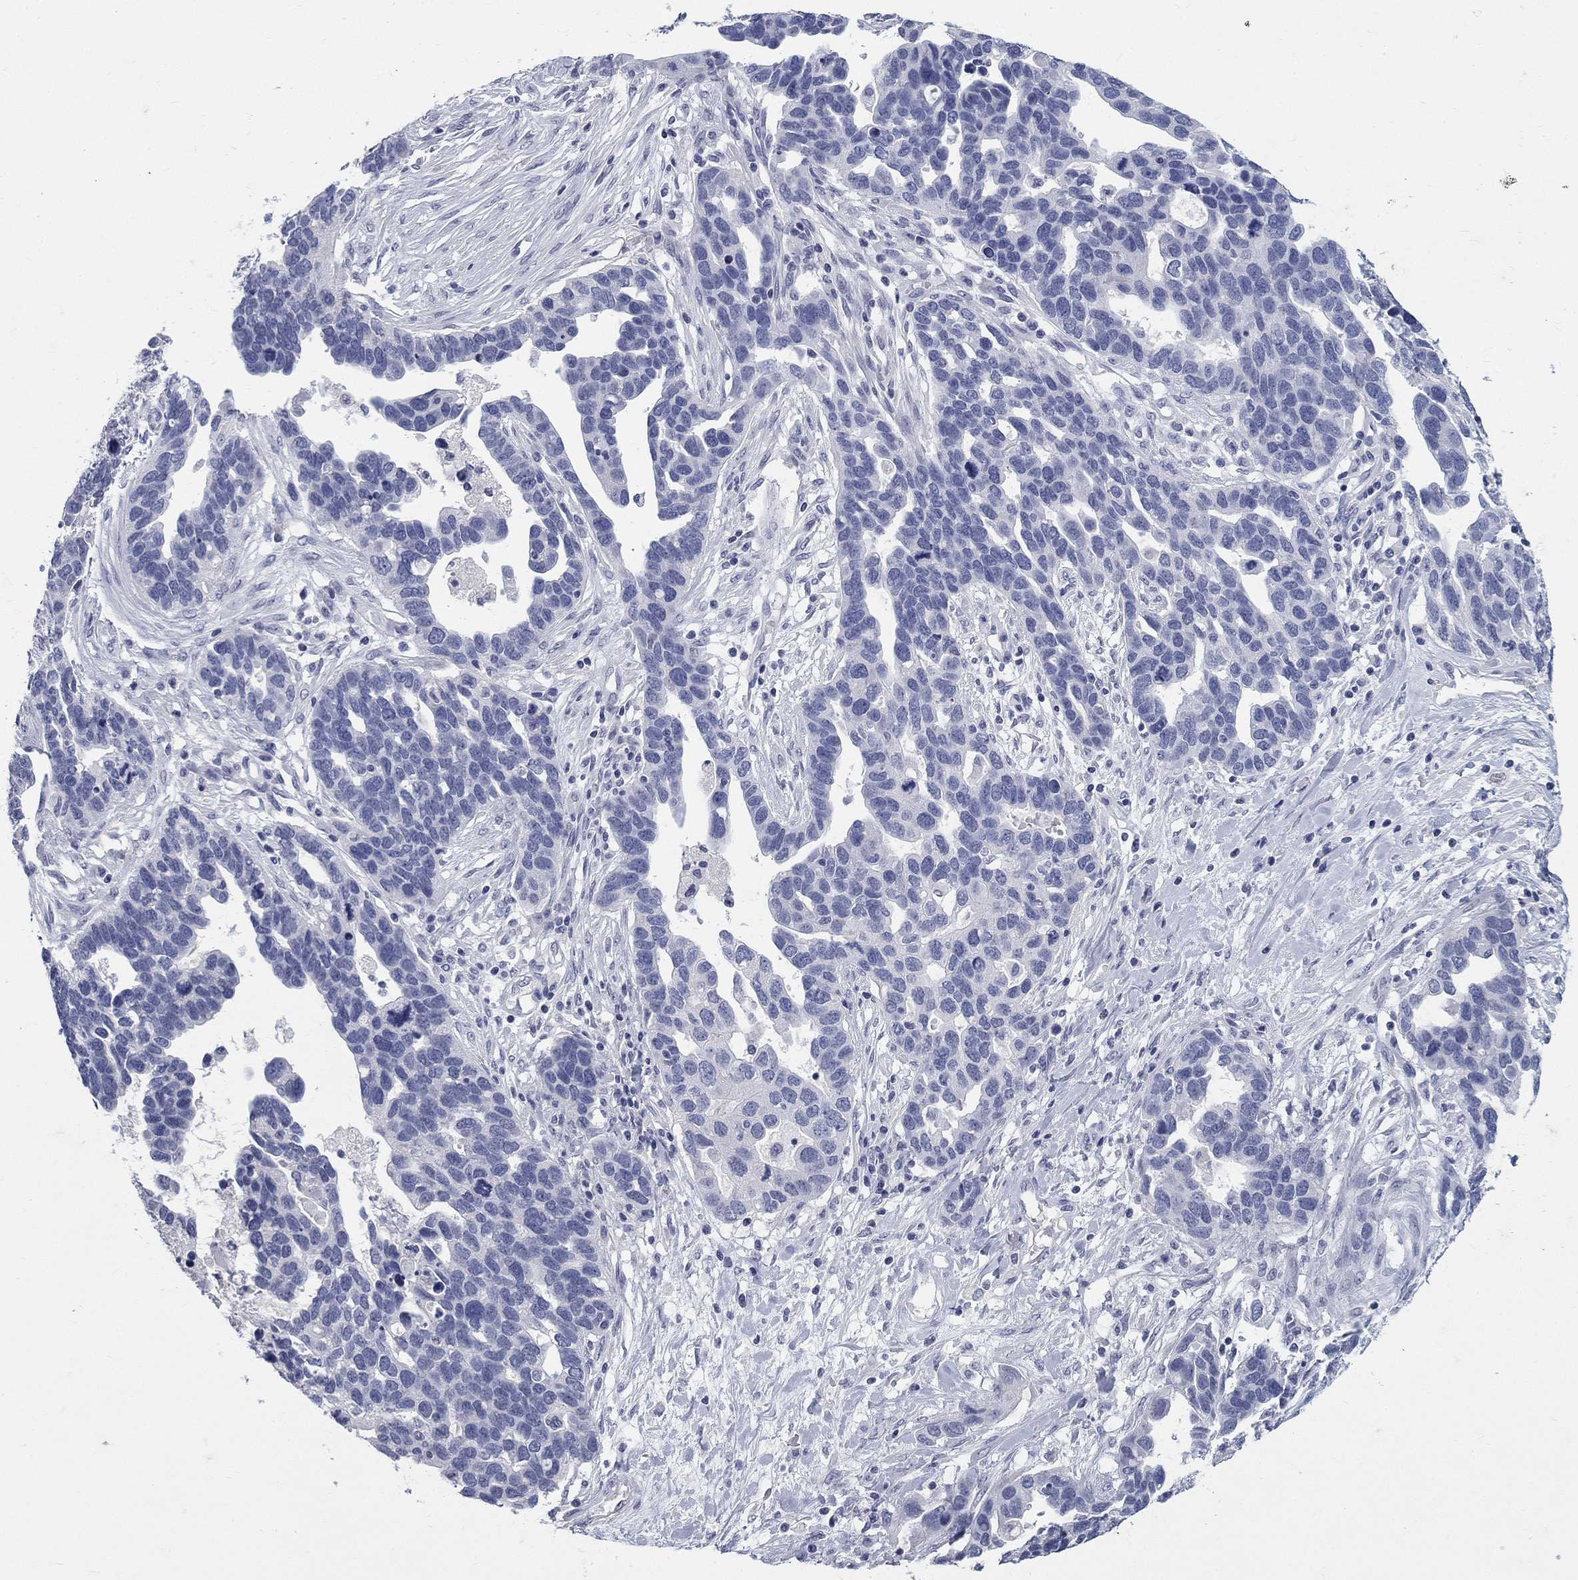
{"staining": {"intensity": "negative", "quantity": "none", "location": "none"}, "tissue": "ovarian cancer", "cell_type": "Tumor cells", "image_type": "cancer", "snomed": [{"axis": "morphology", "description": "Cystadenocarcinoma, serous, NOS"}, {"axis": "topography", "description": "Ovary"}], "caption": "An image of human ovarian cancer is negative for staining in tumor cells.", "gene": "ELAVL4", "patient": {"sex": "female", "age": 54}}